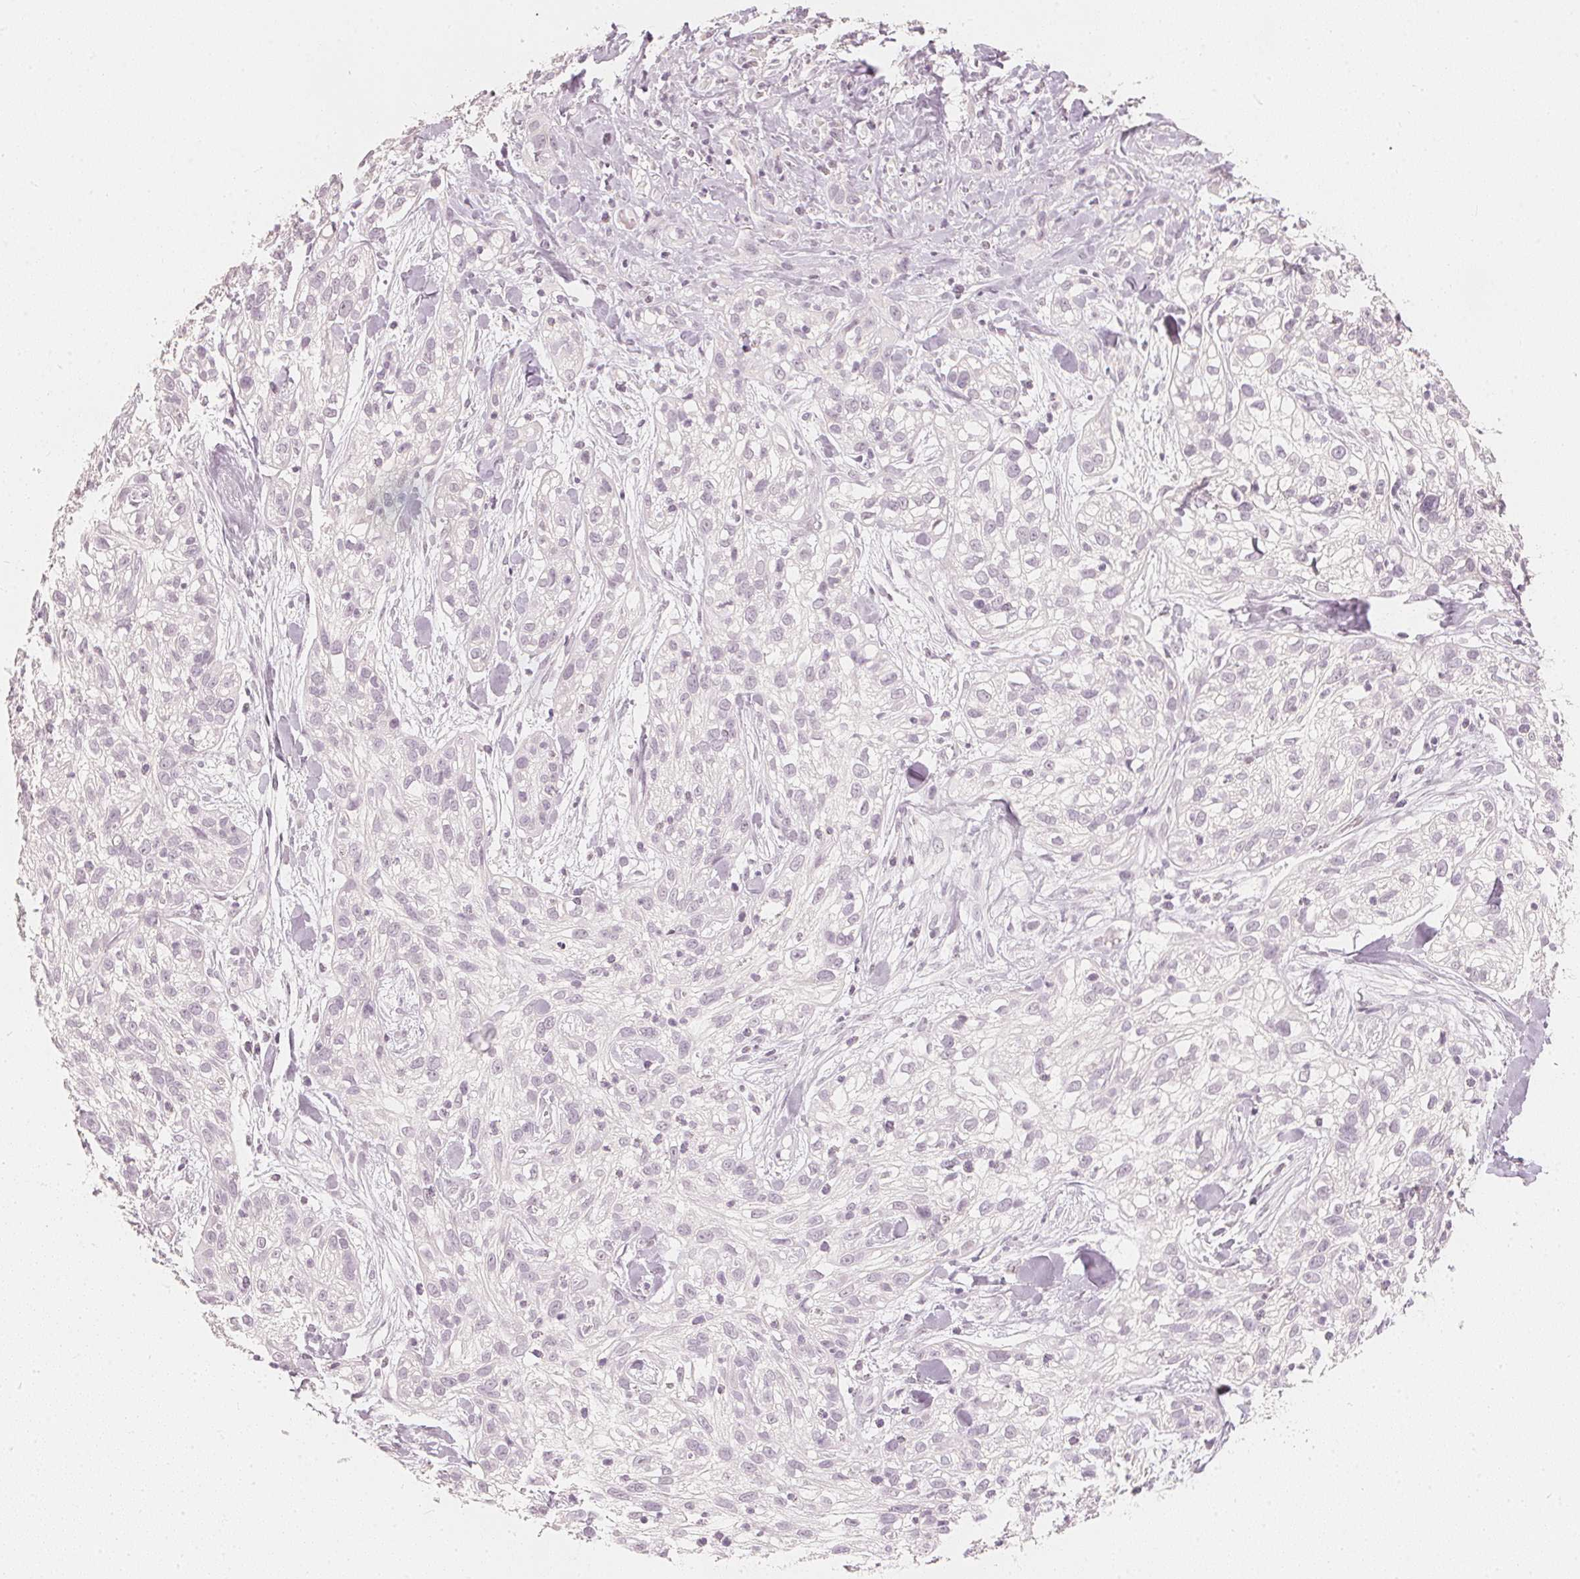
{"staining": {"intensity": "negative", "quantity": "none", "location": "none"}, "tissue": "skin cancer", "cell_type": "Tumor cells", "image_type": "cancer", "snomed": [{"axis": "morphology", "description": "Squamous cell carcinoma, NOS"}, {"axis": "topography", "description": "Skin"}], "caption": "Micrograph shows no protein positivity in tumor cells of squamous cell carcinoma (skin) tissue. (DAB immunohistochemistry with hematoxylin counter stain).", "gene": "CALB1", "patient": {"sex": "male", "age": 82}}